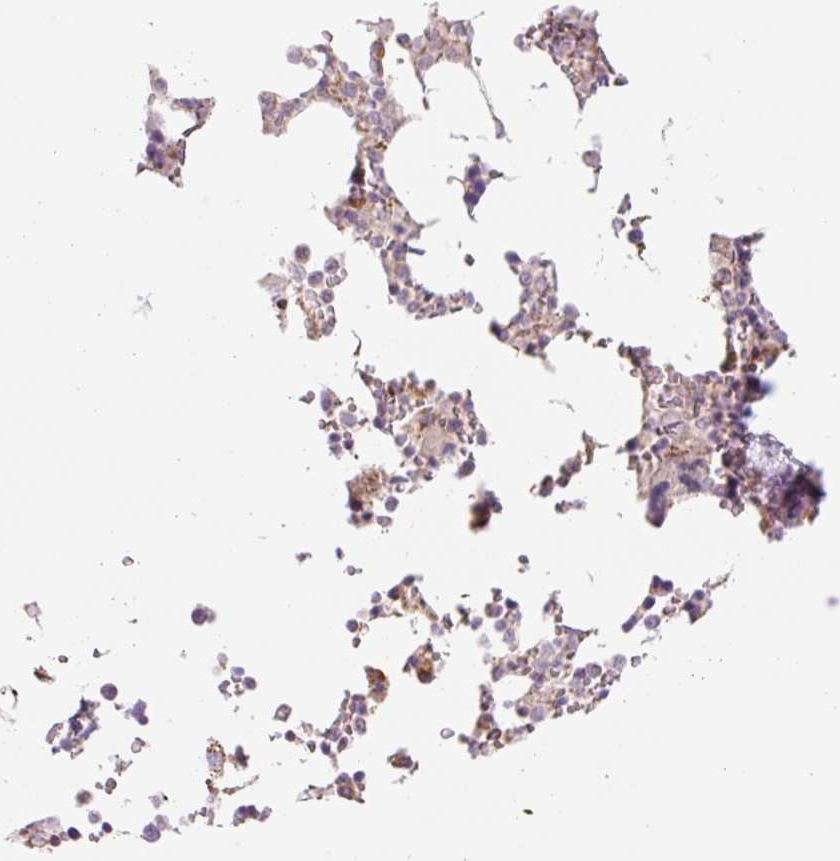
{"staining": {"intensity": "moderate", "quantity": "<25%", "location": "cytoplasmic/membranous"}, "tissue": "bone marrow", "cell_type": "Hematopoietic cells", "image_type": "normal", "snomed": [{"axis": "morphology", "description": "Normal tissue, NOS"}, {"axis": "topography", "description": "Bone marrow"}], "caption": "DAB (3,3'-diaminobenzidine) immunohistochemical staining of benign human bone marrow exhibits moderate cytoplasmic/membranous protein expression in approximately <25% of hematopoietic cells. The staining was performed using DAB to visualize the protein expression in brown, while the nuclei were stained in blue with hematoxylin (Magnification: 20x).", "gene": "GOSR2", "patient": {"sex": "male", "age": 64}}